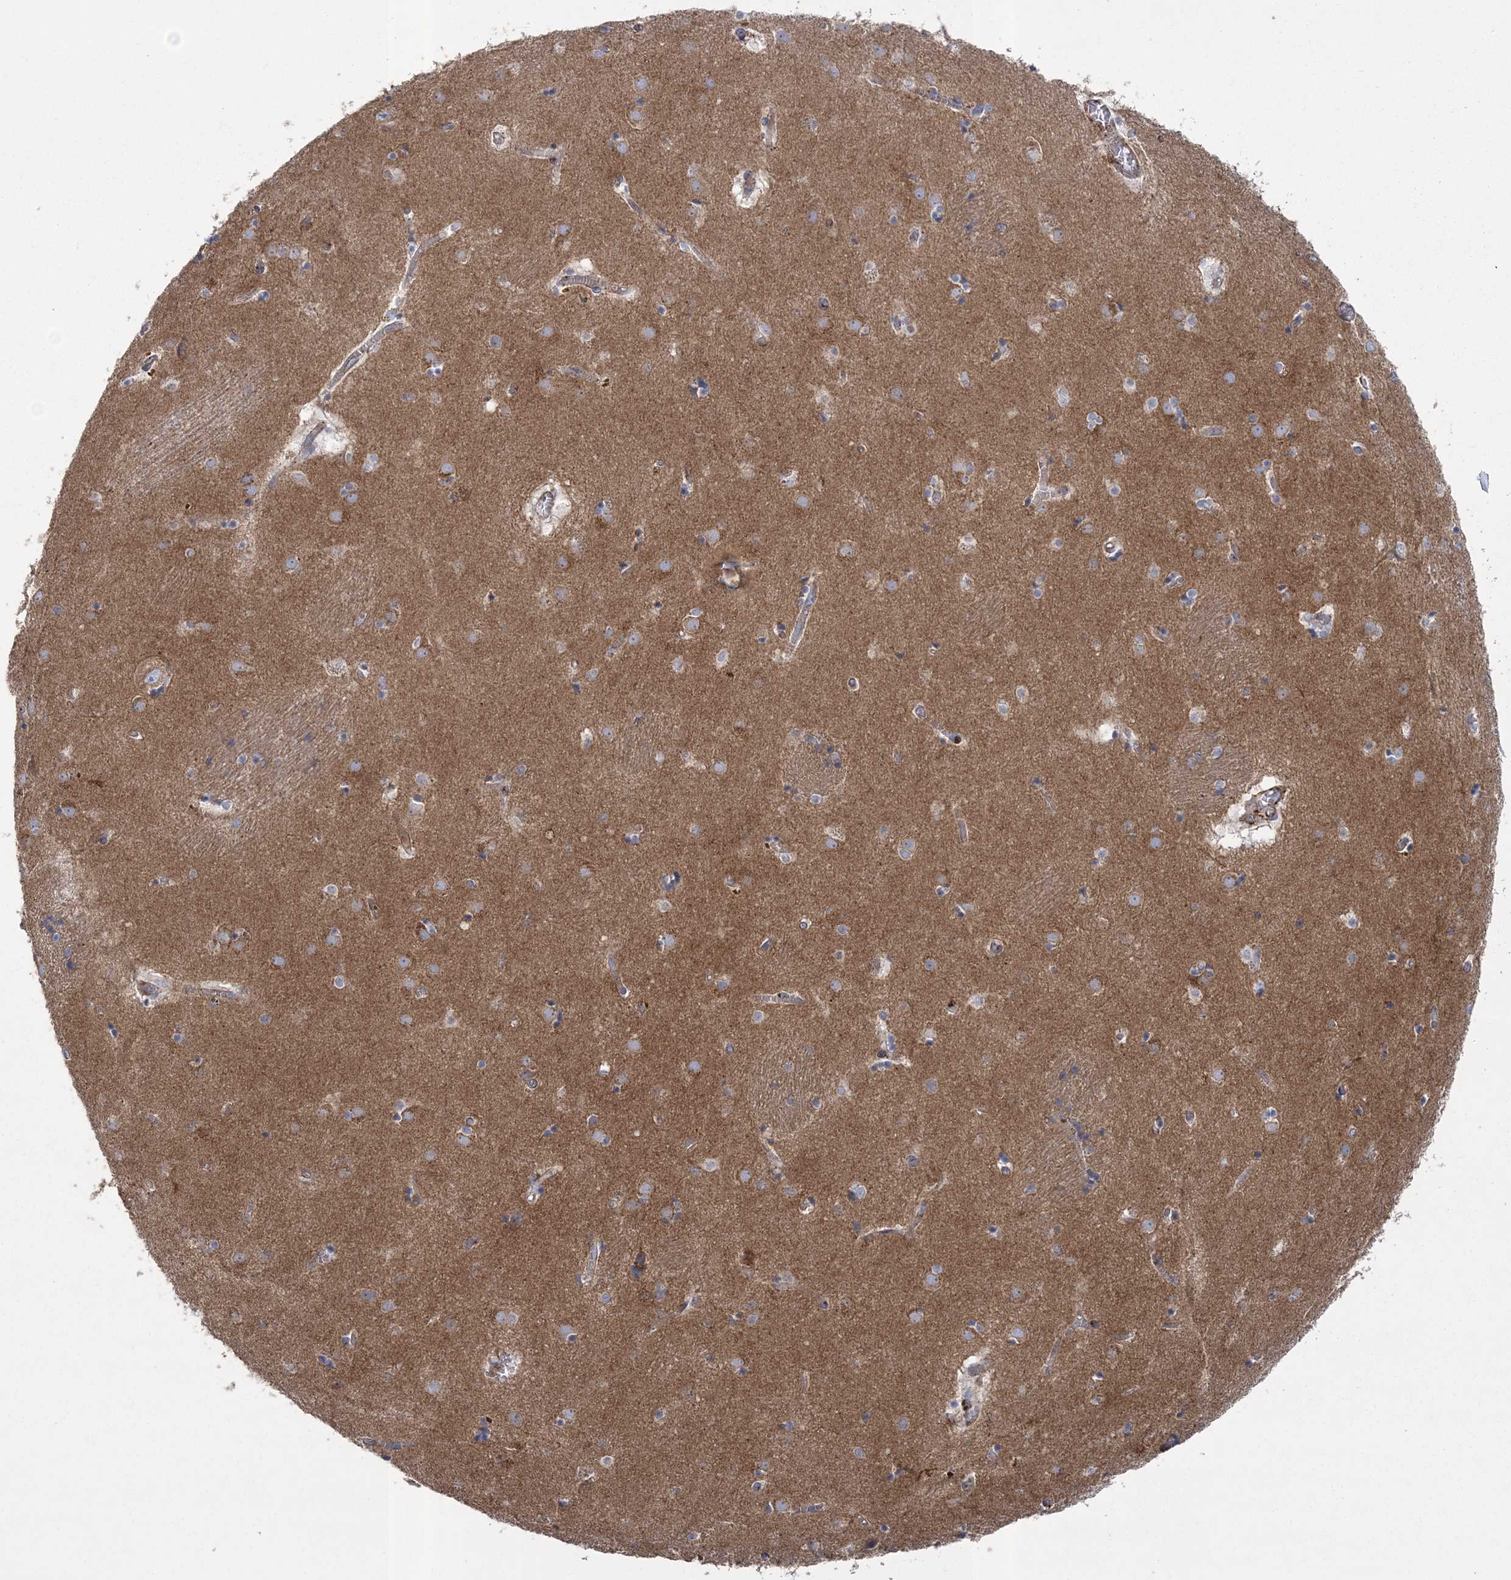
{"staining": {"intensity": "weak", "quantity": "25%-75%", "location": "cytoplasmic/membranous"}, "tissue": "caudate", "cell_type": "Glial cells", "image_type": "normal", "snomed": [{"axis": "morphology", "description": "Normal tissue, NOS"}, {"axis": "topography", "description": "Lateral ventricle wall"}], "caption": "DAB (3,3'-diaminobenzidine) immunohistochemical staining of benign human caudate exhibits weak cytoplasmic/membranous protein staining in about 25%-75% of glial cells. The protein is shown in brown color, while the nuclei are stained blue.", "gene": "ARSJ", "patient": {"sex": "male", "age": 70}}